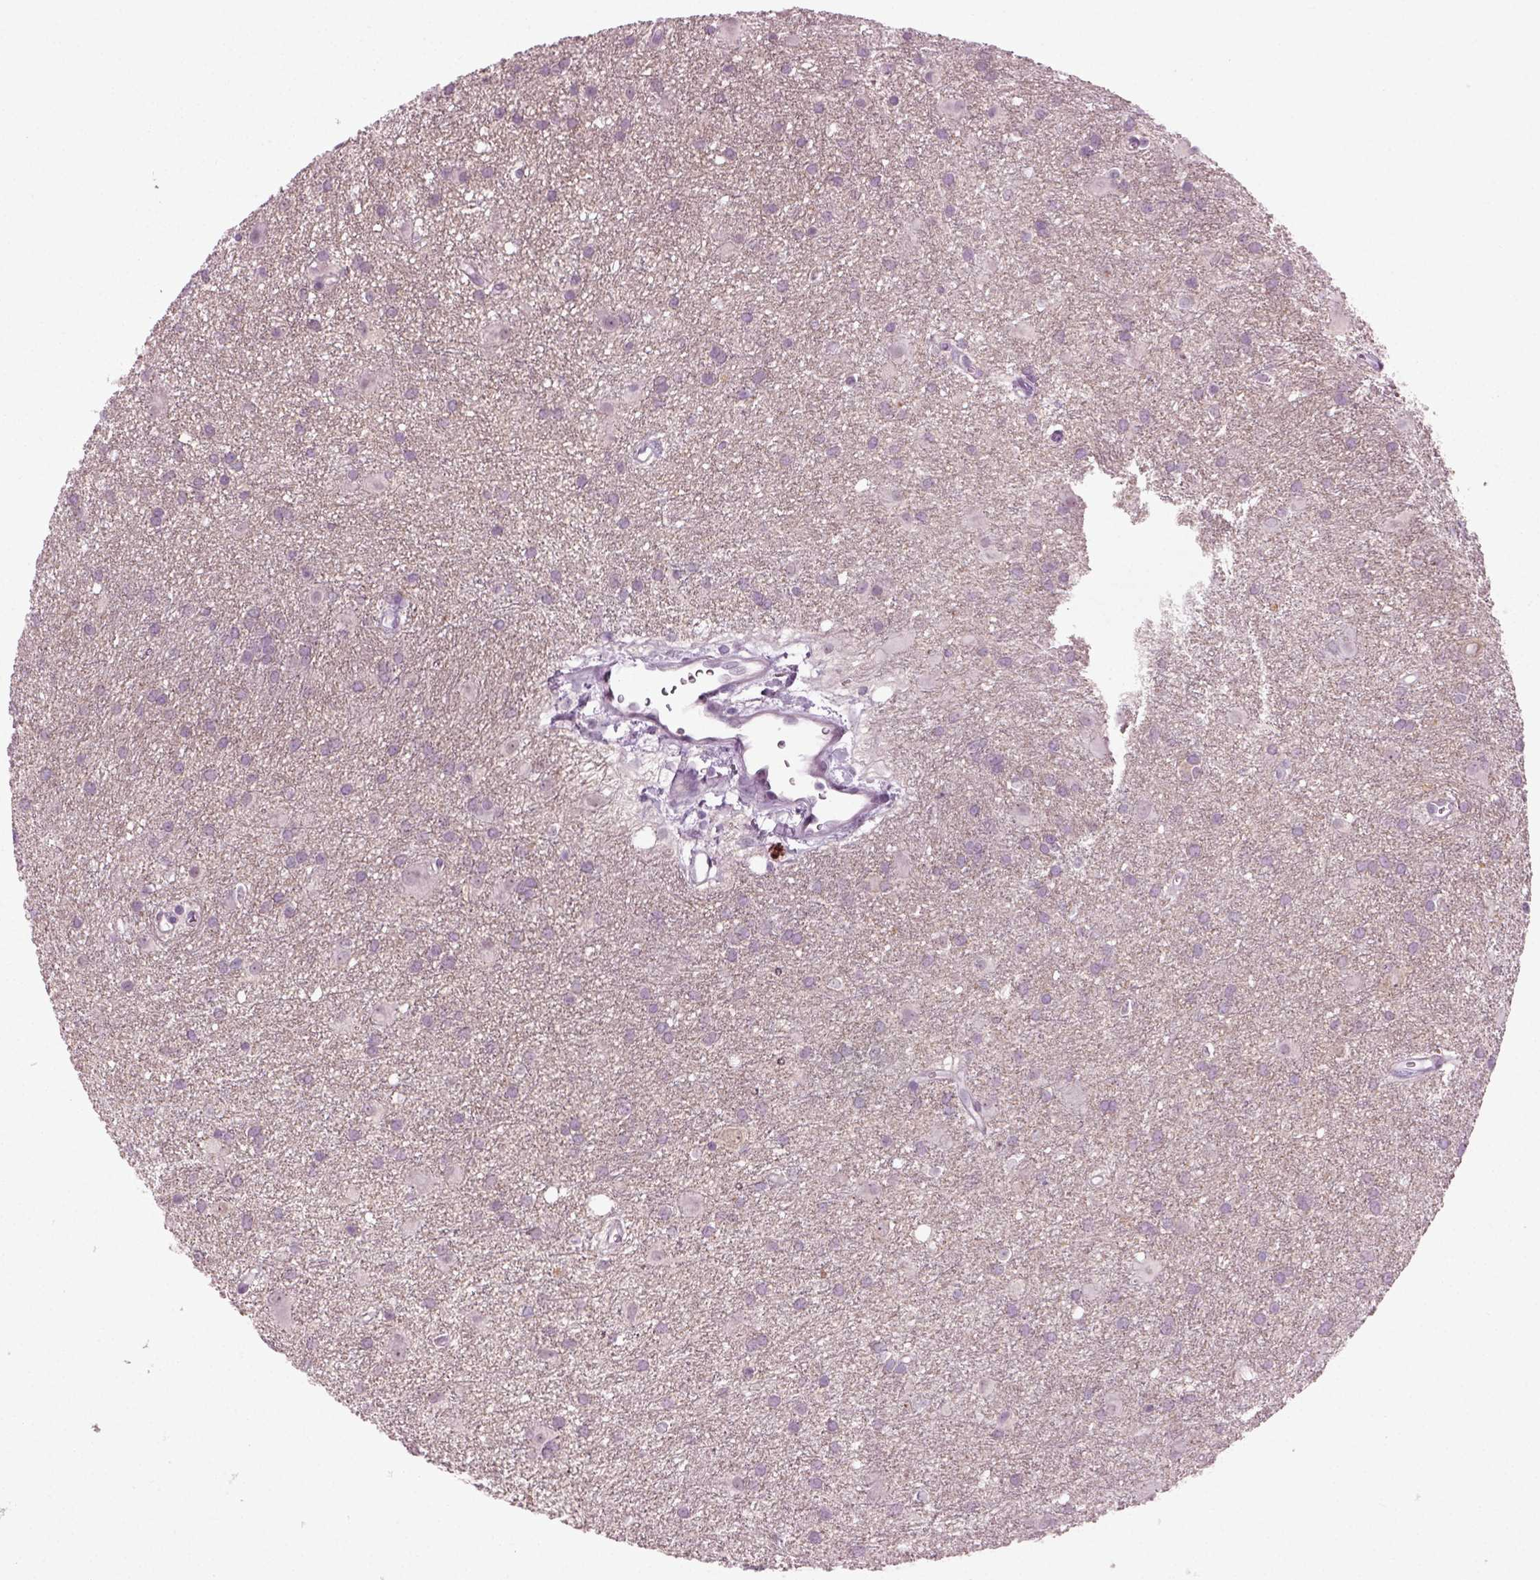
{"staining": {"intensity": "negative", "quantity": "none", "location": "none"}, "tissue": "glioma", "cell_type": "Tumor cells", "image_type": "cancer", "snomed": [{"axis": "morphology", "description": "Glioma, malignant, Low grade"}, {"axis": "topography", "description": "Brain"}], "caption": "This is an IHC image of glioma. There is no expression in tumor cells.", "gene": "ZC2HC1C", "patient": {"sex": "male", "age": 58}}